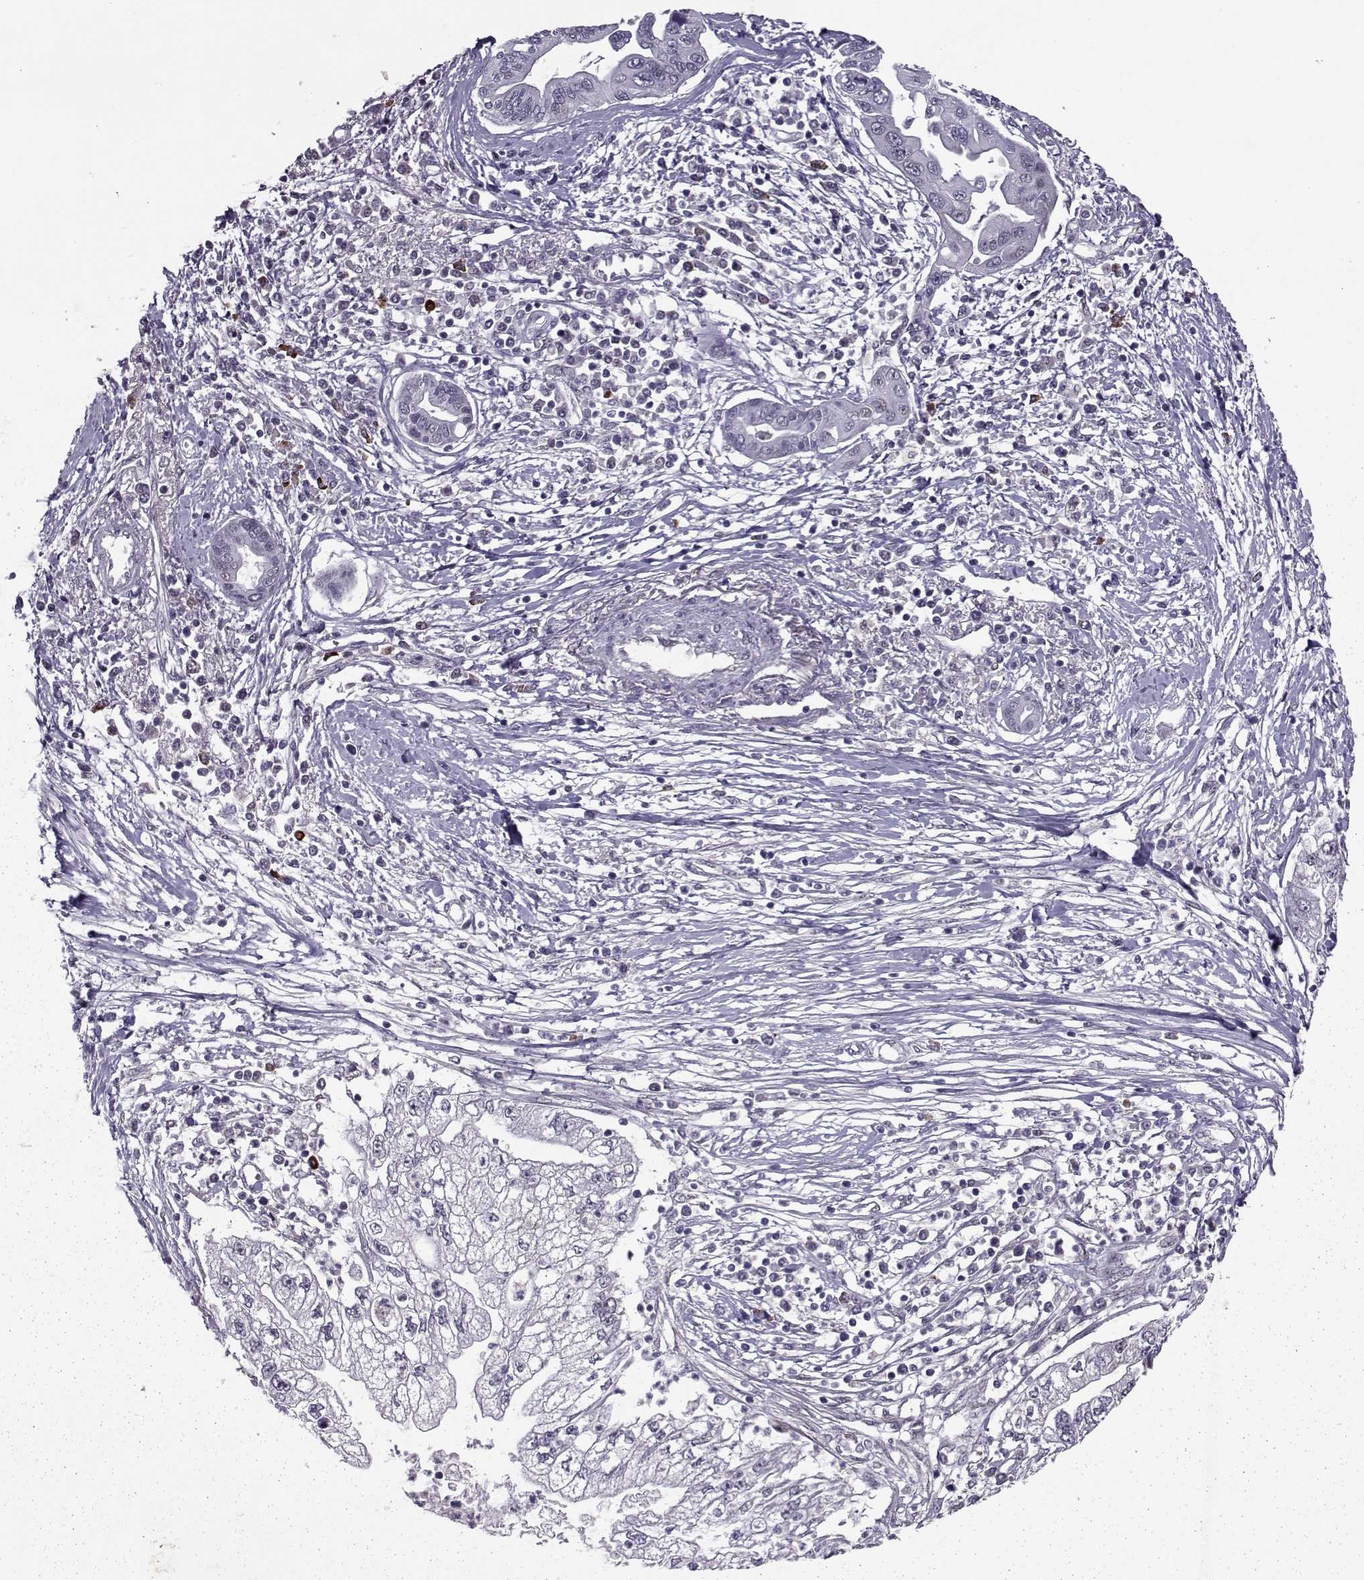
{"staining": {"intensity": "negative", "quantity": "none", "location": "none"}, "tissue": "pancreatic cancer", "cell_type": "Tumor cells", "image_type": "cancer", "snomed": [{"axis": "morphology", "description": "Adenocarcinoma, NOS"}, {"axis": "topography", "description": "Pancreas"}], "caption": "Immunohistochemical staining of human pancreatic adenocarcinoma displays no significant staining in tumor cells. (DAB immunohistochemistry (IHC) visualized using brightfield microscopy, high magnification).", "gene": "CDK4", "patient": {"sex": "male", "age": 70}}